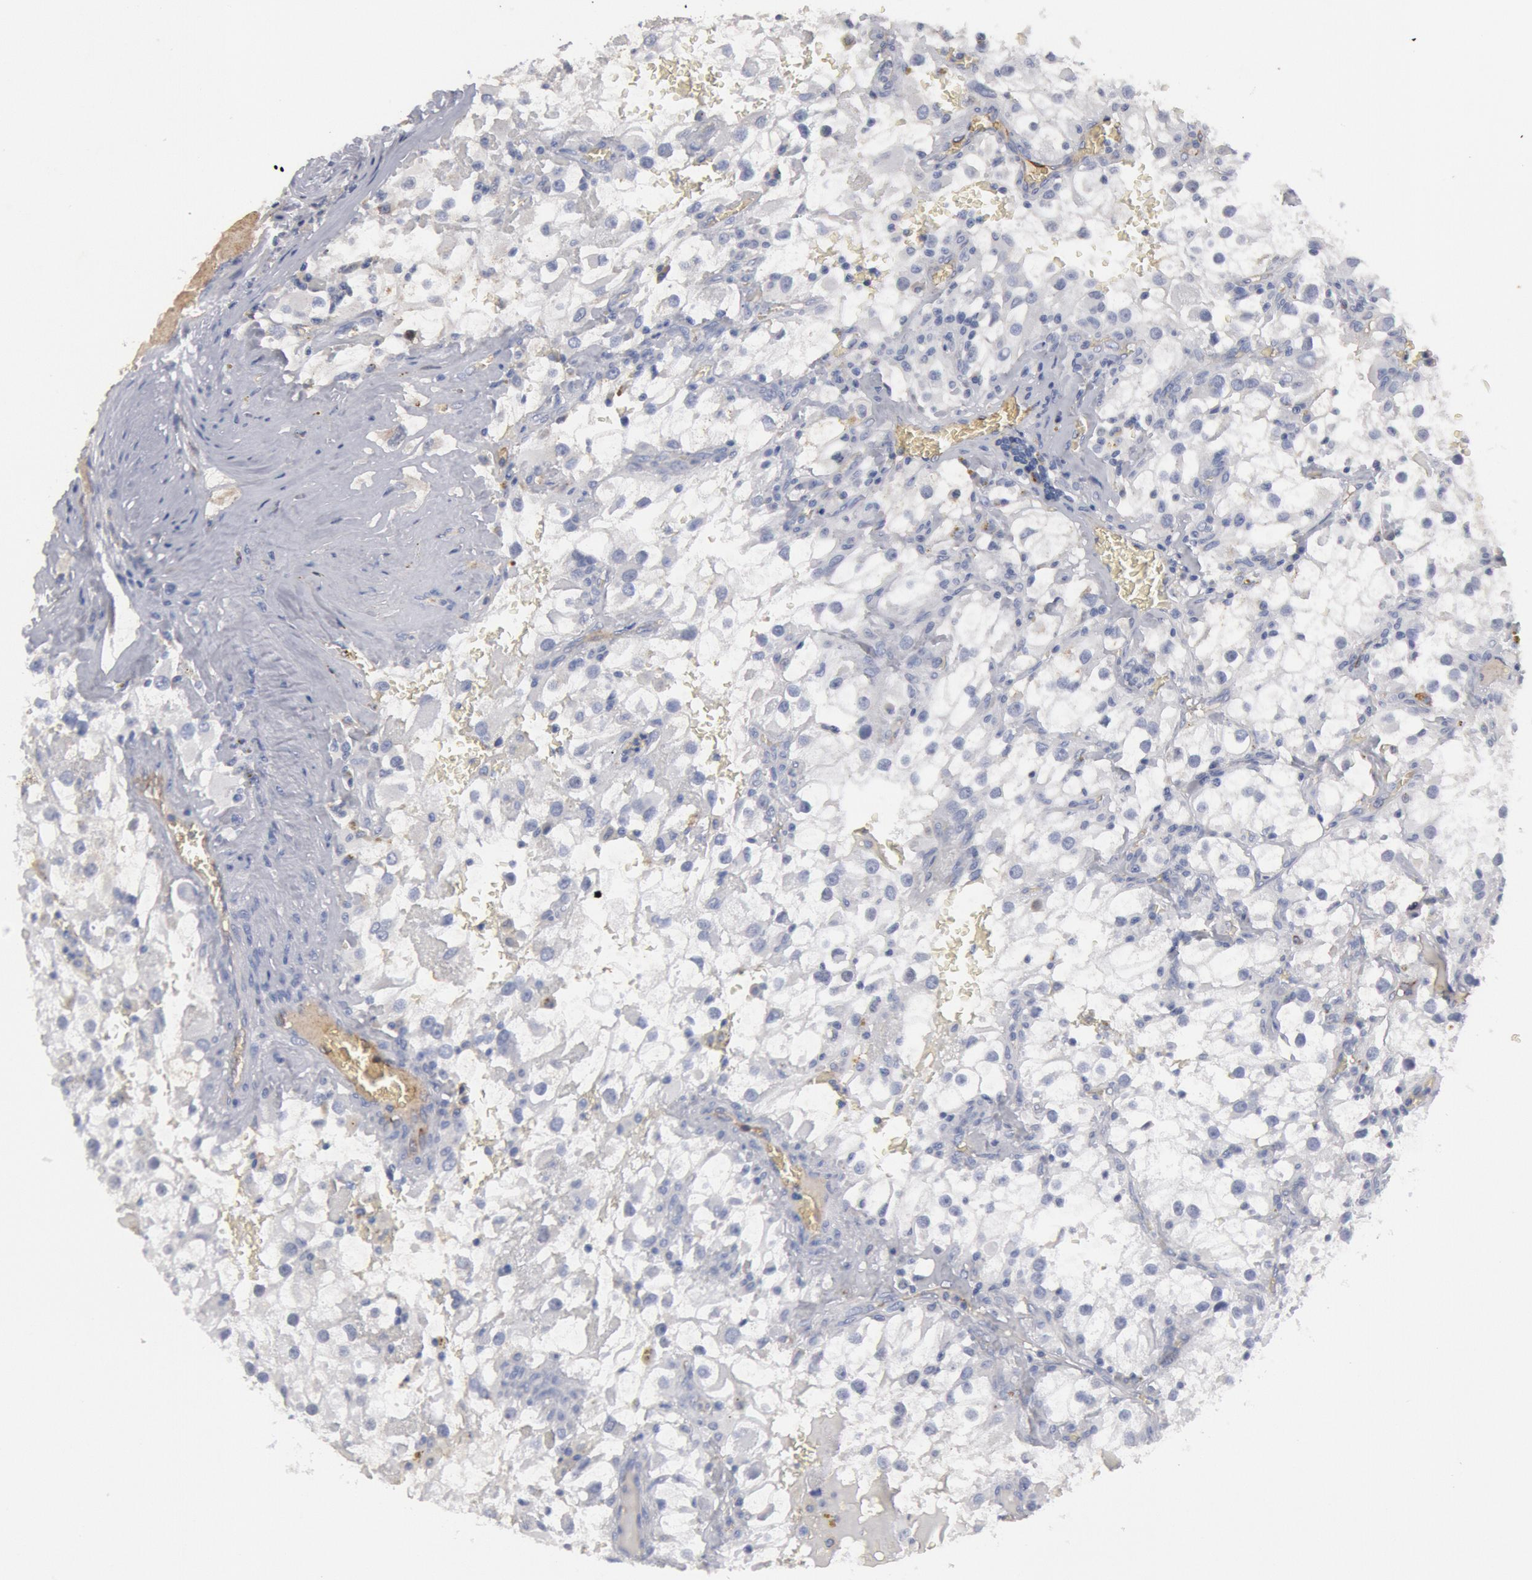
{"staining": {"intensity": "negative", "quantity": "none", "location": "none"}, "tissue": "renal cancer", "cell_type": "Tumor cells", "image_type": "cancer", "snomed": [{"axis": "morphology", "description": "Adenocarcinoma, NOS"}, {"axis": "topography", "description": "Kidney"}], "caption": "An image of renal cancer stained for a protein shows no brown staining in tumor cells. The staining is performed using DAB (3,3'-diaminobenzidine) brown chromogen with nuclei counter-stained in using hematoxylin.", "gene": "FOXA2", "patient": {"sex": "female", "age": 52}}